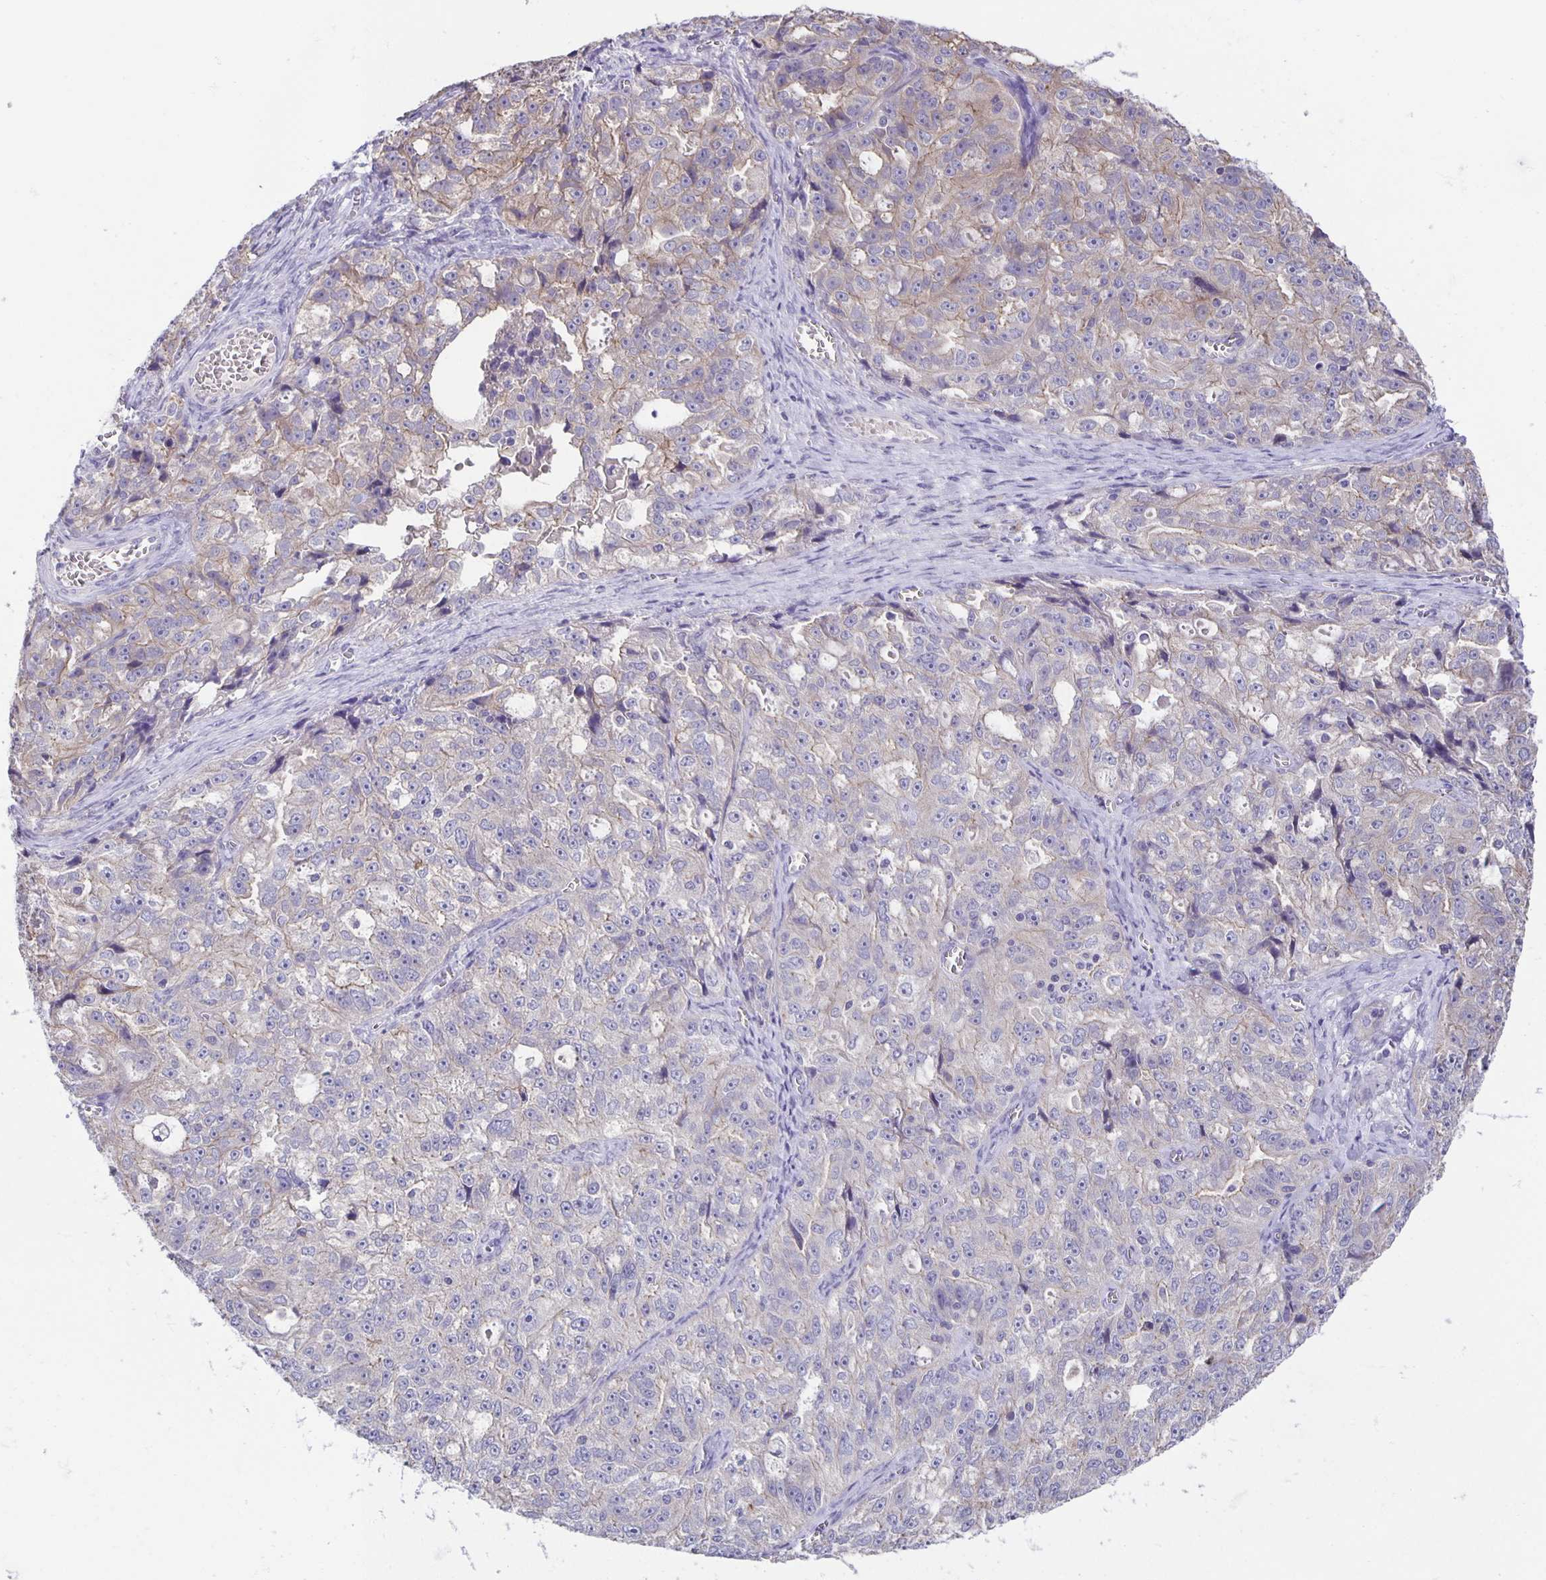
{"staining": {"intensity": "negative", "quantity": "none", "location": "none"}, "tissue": "ovarian cancer", "cell_type": "Tumor cells", "image_type": "cancer", "snomed": [{"axis": "morphology", "description": "Cystadenocarcinoma, serous, NOS"}, {"axis": "topography", "description": "Ovary"}], "caption": "DAB (3,3'-diaminobenzidine) immunohistochemical staining of human ovarian serous cystadenocarcinoma displays no significant positivity in tumor cells.", "gene": "PTPN3", "patient": {"sex": "female", "age": 51}}